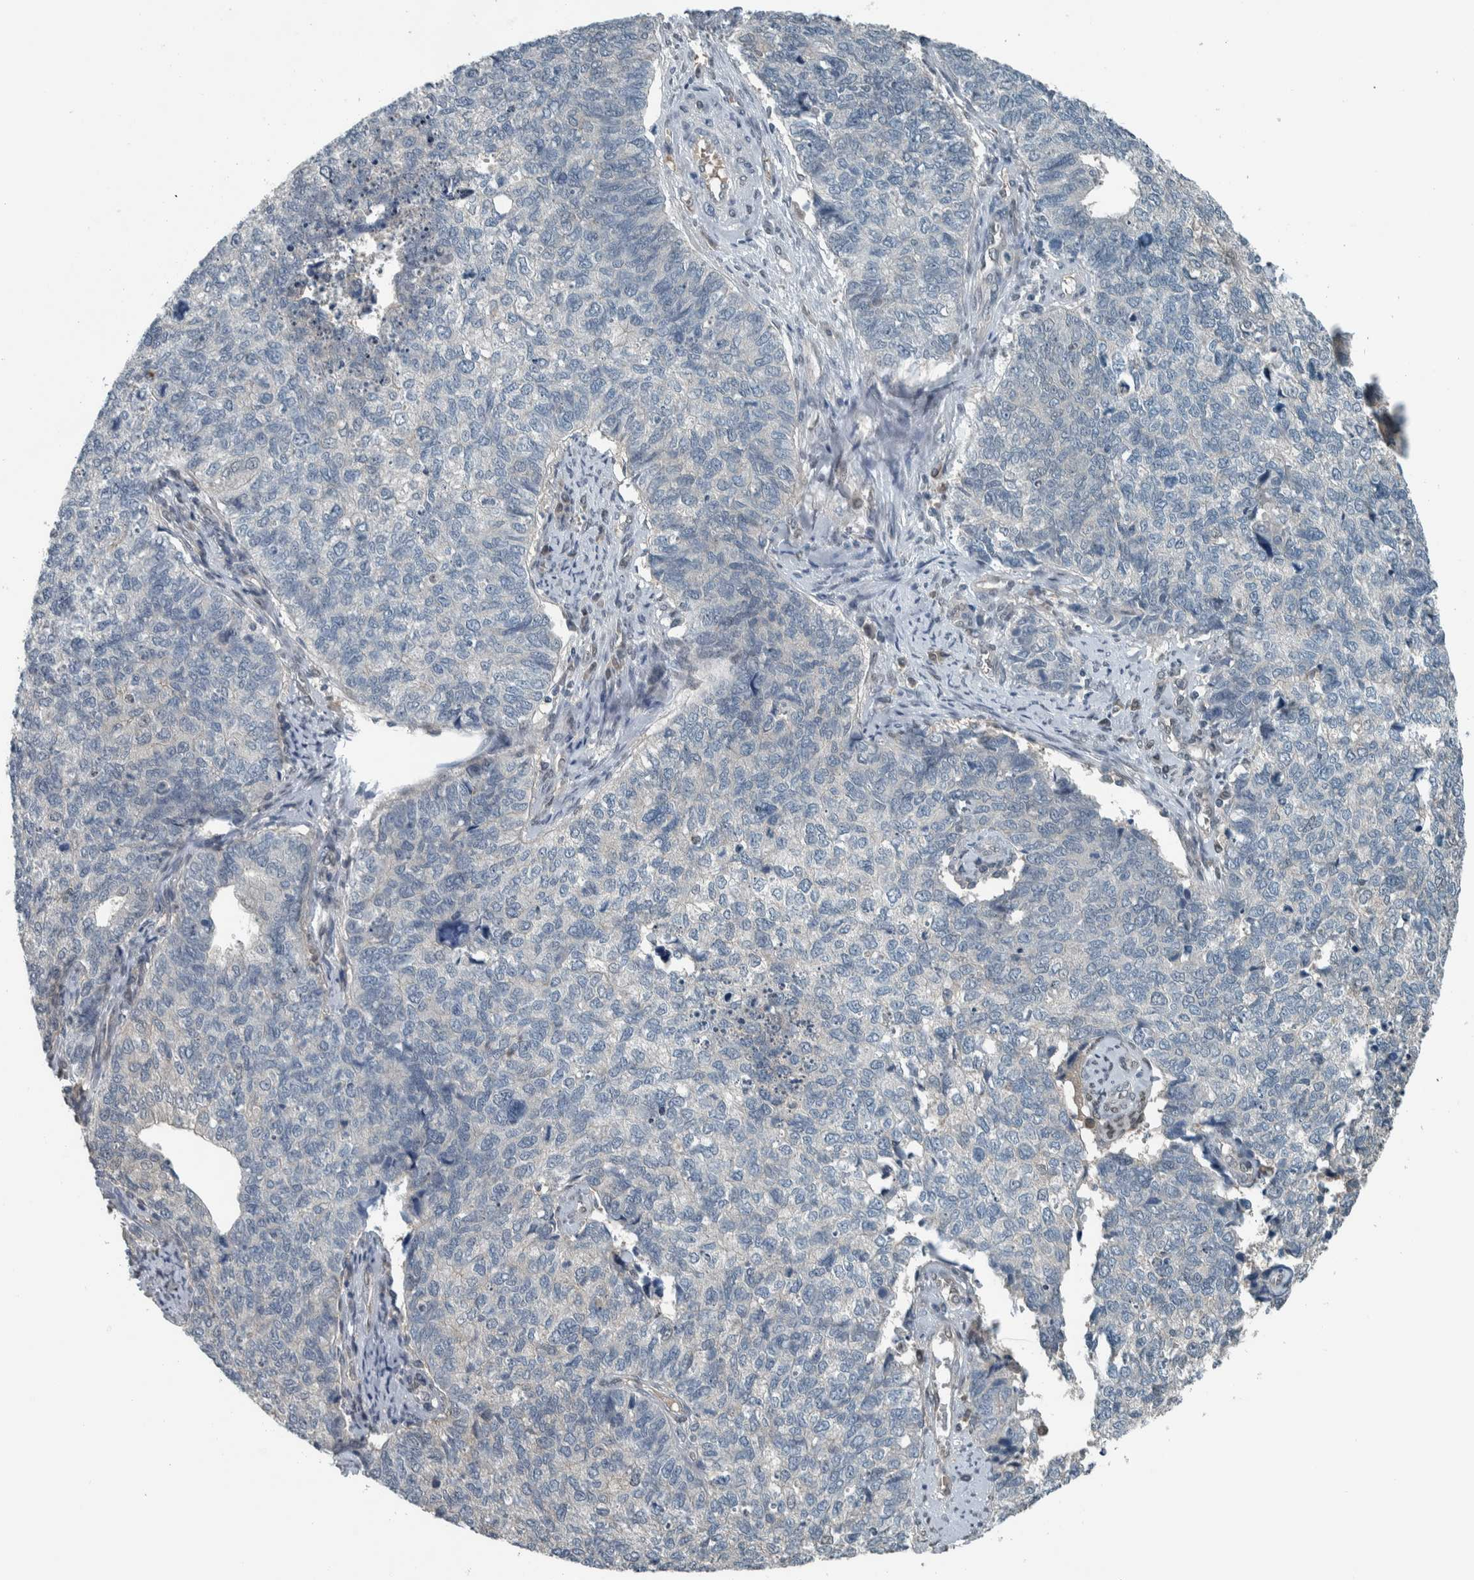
{"staining": {"intensity": "negative", "quantity": "none", "location": "none"}, "tissue": "cervical cancer", "cell_type": "Tumor cells", "image_type": "cancer", "snomed": [{"axis": "morphology", "description": "Squamous cell carcinoma, NOS"}, {"axis": "topography", "description": "Cervix"}], "caption": "Immunohistochemistry of human cervical cancer (squamous cell carcinoma) exhibits no staining in tumor cells.", "gene": "ALAD", "patient": {"sex": "female", "age": 63}}